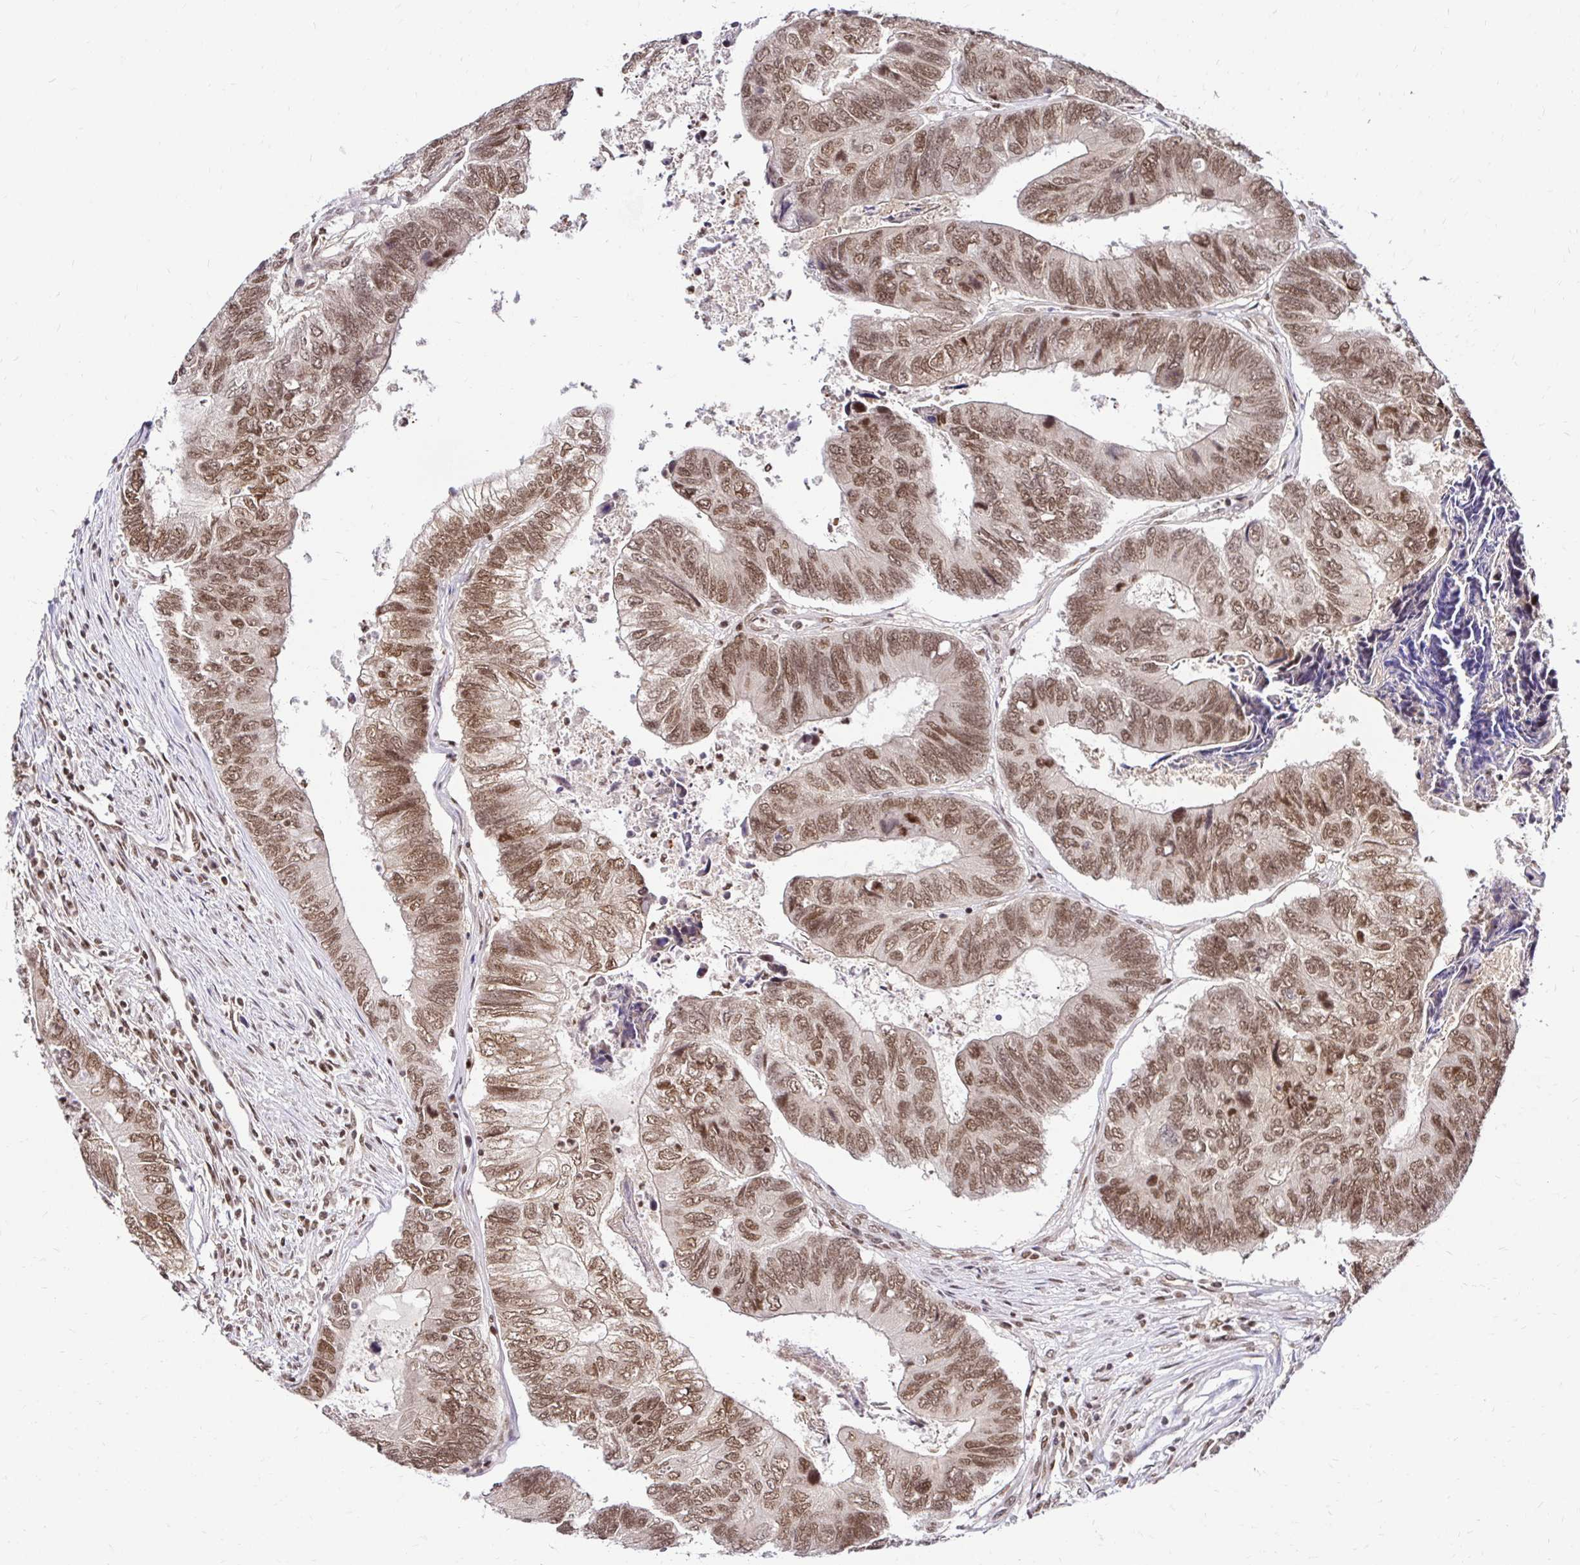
{"staining": {"intensity": "moderate", "quantity": ">75%", "location": "nuclear"}, "tissue": "colorectal cancer", "cell_type": "Tumor cells", "image_type": "cancer", "snomed": [{"axis": "morphology", "description": "Adenocarcinoma, NOS"}, {"axis": "topography", "description": "Colon"}], "caption": "This histopathology image demonstrates immunohistochemistry (IHC) staining of colorectal cancer (adenocarcinoma), with medium moderate nuclear expression in about >75% of tumor cells.", "gene": "GLYR1", "patient": {"sex": "female", "age": 67}}